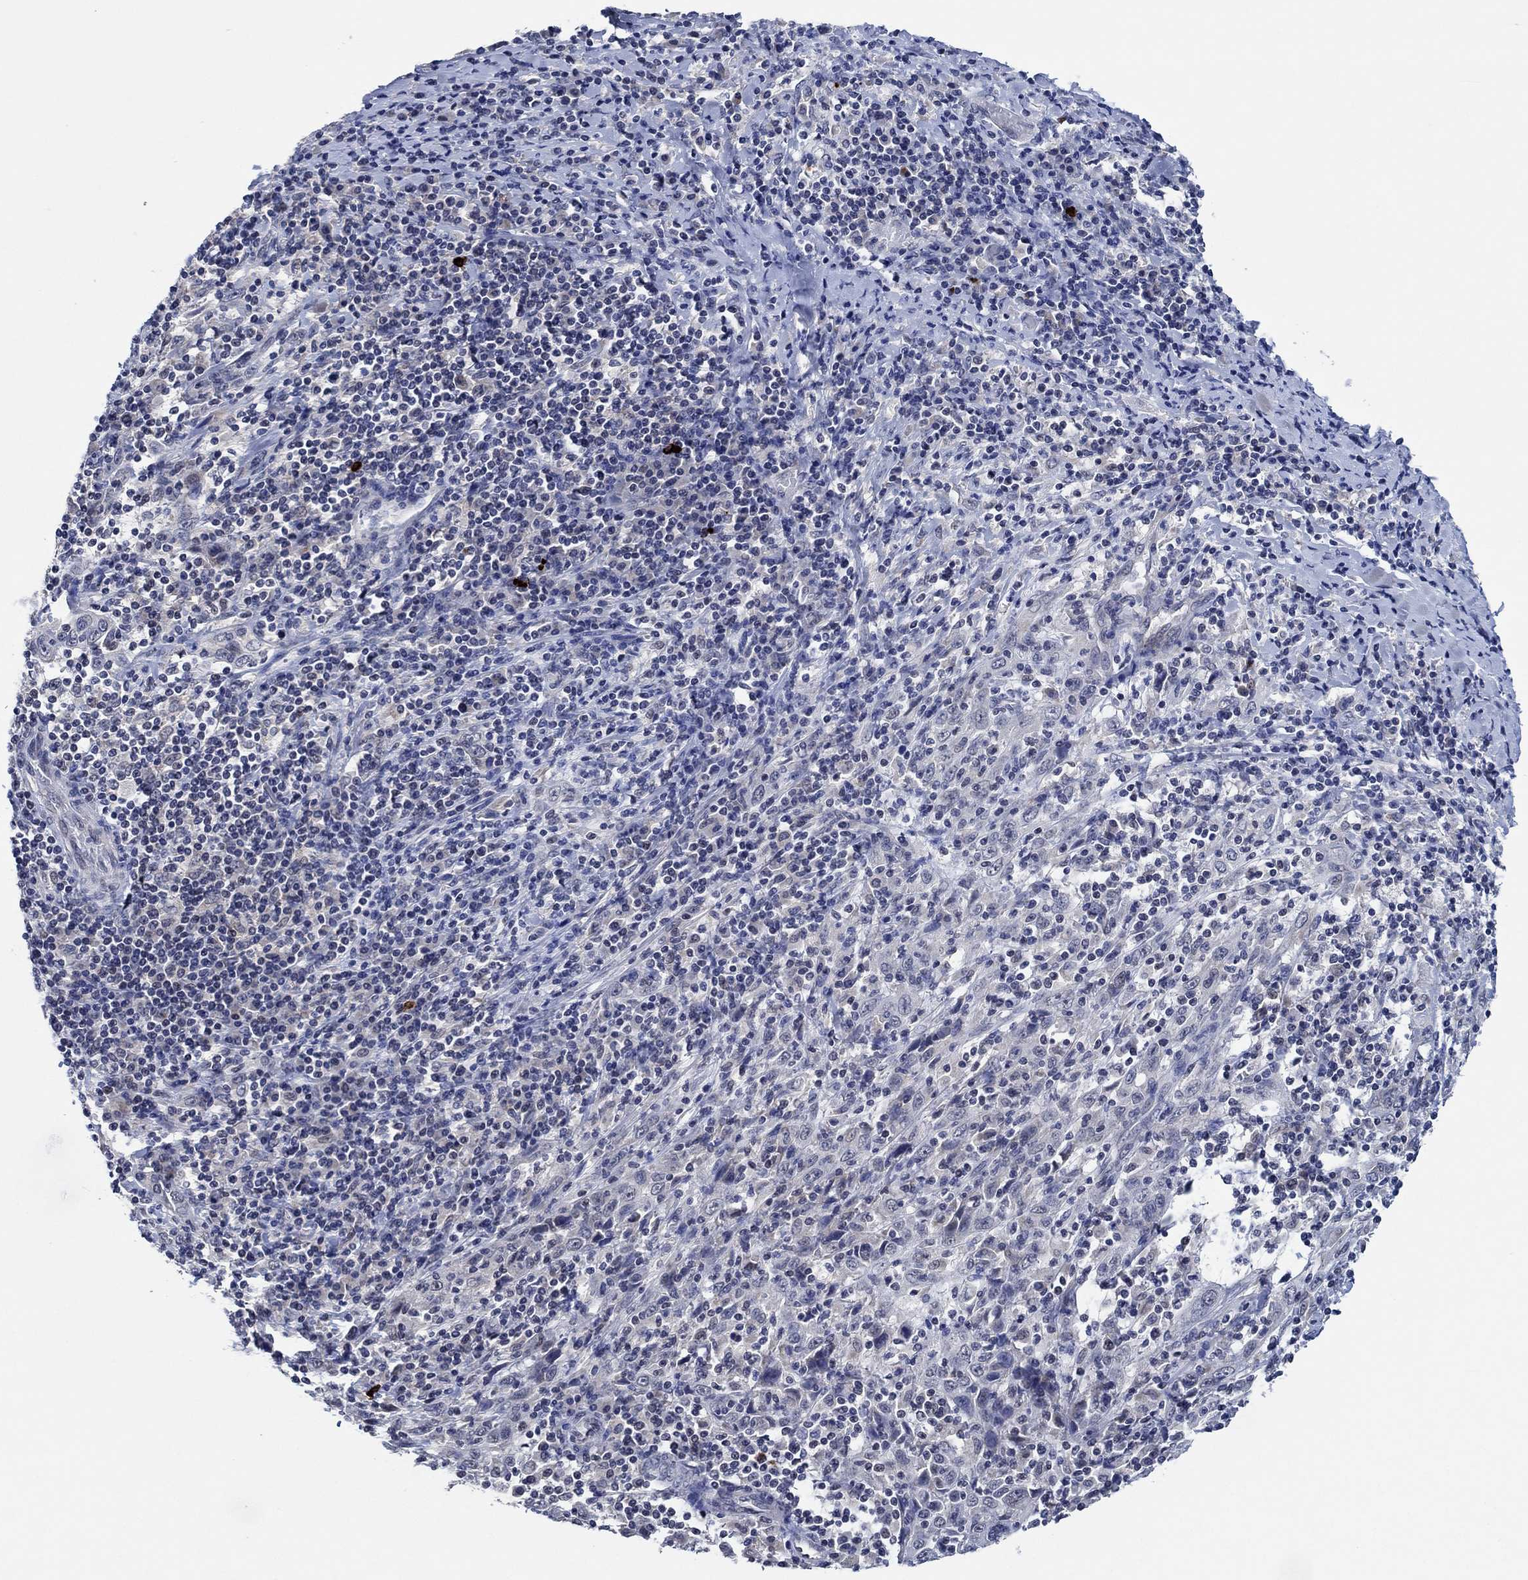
{"staining": {"intensity": "negative", "quantity": "none", "location": "none"}, "tissue": "cervical cancer", "cell_type": "Tumor cells", "image_type": "cancer", "snomed": [{"axis": "morphology", "description": "Squamous cell carcinoma, NOS"}, {"axis": "topography", "description": "Cervix"}], "caption": "A histopathology image of human cervical cancer is negative for staining in tumor cells. (DAB (3,3'-diaminobenzidine) IHC, high magnification).", "gene": "PRRT3", "patient": {"sex": "female", "age": 46}}